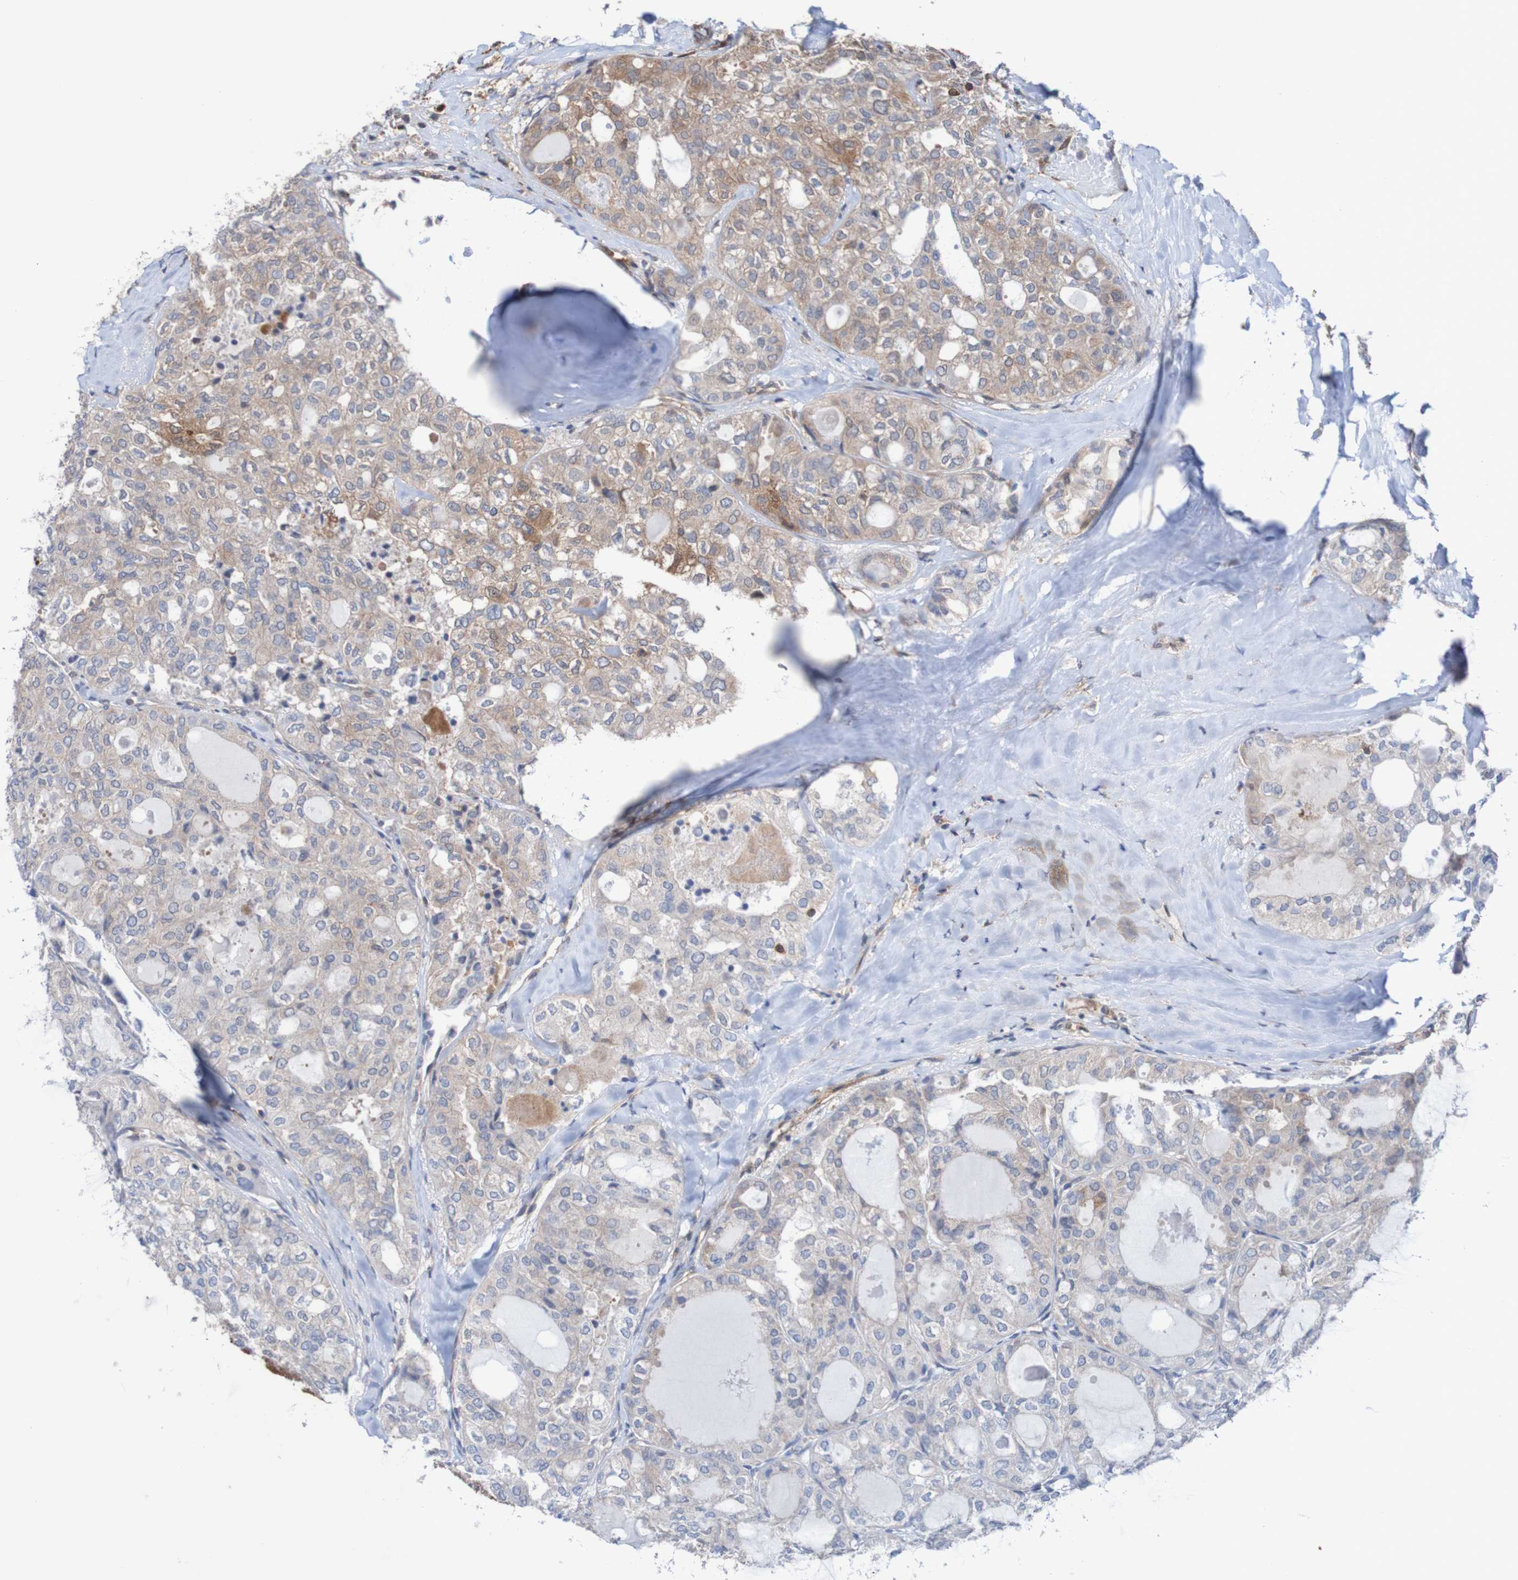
{"staining": {"intensity": "weak", "quantity": "25%-75%", "location": "cytoplasmic/membranous"}, "tissue": "thyroid cancer", "cell_type": "Tumor cells", "image_type": "cancer", "snomed": [{"axis": "morphology", "description": "Follicular adenoma carcinoma, NOS"}, {"axis": "topography", "description": "Thyroid gland"}], "caption": "Weak cytoplasmic/membranous protein positivity is seen in approximately 25%-75% of tumor cells in follicular adenoma carcinoma (thyroid).", "gene": "RIGI", "patient": {"sex": "male", "age": 75}}